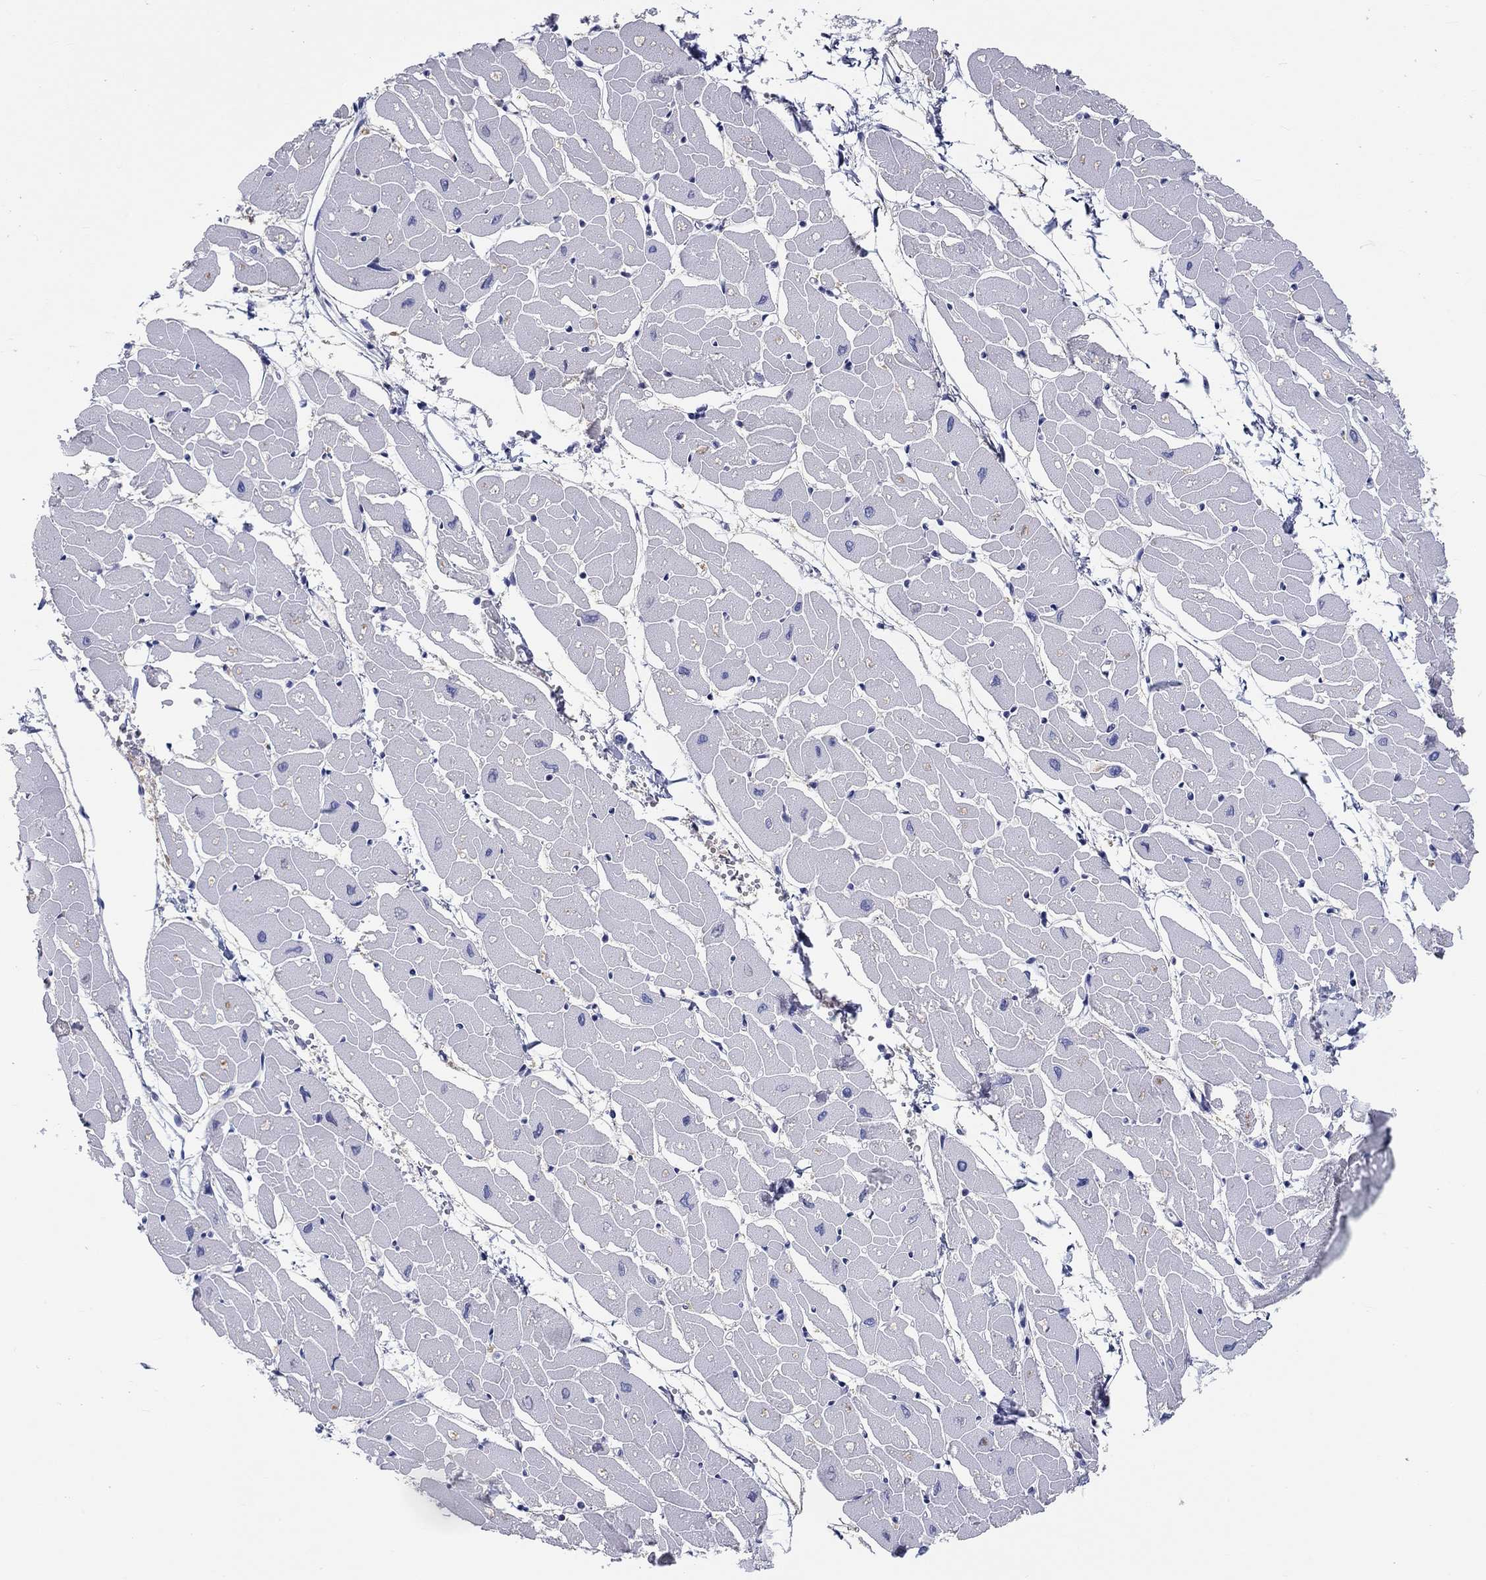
{"staining": {"intensity": "negative", "quantity": "none", "location": "none"}, "tissue": "heart muscle", "cell_type": "Cardiomyocytes", "image_type": "normal", "snomed": [{"axis": "morphology", "description": "Normal tissue, NOS"}, {"axis": "topography", "description": "Heart"}], "caption": "Immunohistochemistry photomicrograph of benign human heart muscle stained for a protein (brown), which displays no staining in cardiomyocytes.", "gene": "LRRC4C", "patient": {"sex": "male", "age": 57}}